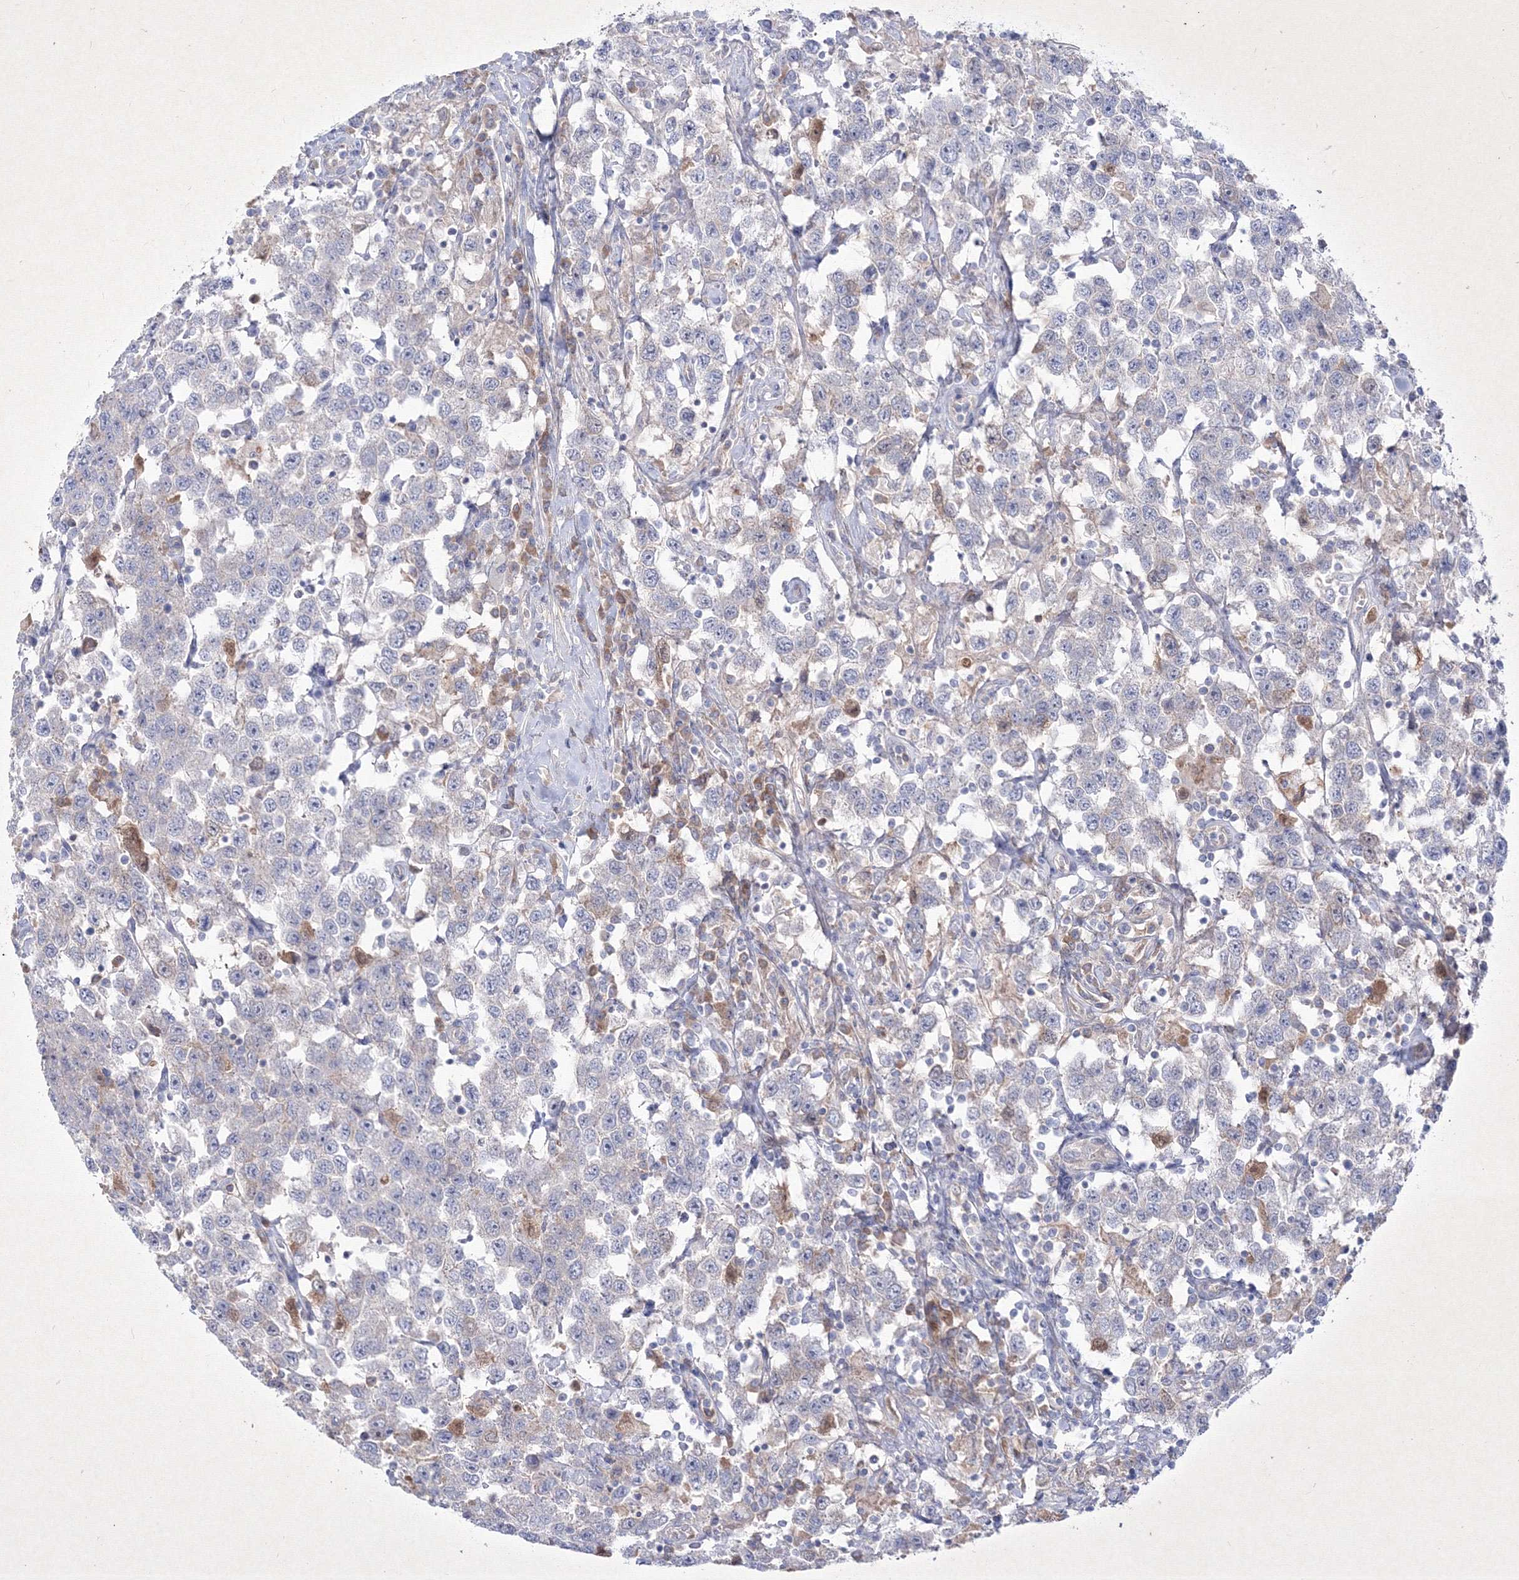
{"staining": {"intensity": "negative", "quantity": "none", "location": "none"}, "tissue": "testis cancer", "cell_type": "Tumor cells", "image_type": "cancer", "snomed": [{"axis": "morphology", "description": "Seminoma, NOS"}, {"axis": "topography", "description": "Testis"}], "caption": "Immunohistochemical staining of seminoma (testis) shows no significant positivity in tumor cells. (DAB IHC visualized using brightfield microscopy, high magnification).", "gene": "TMEM139", "patient": {"sex": "male", "age": 41}}